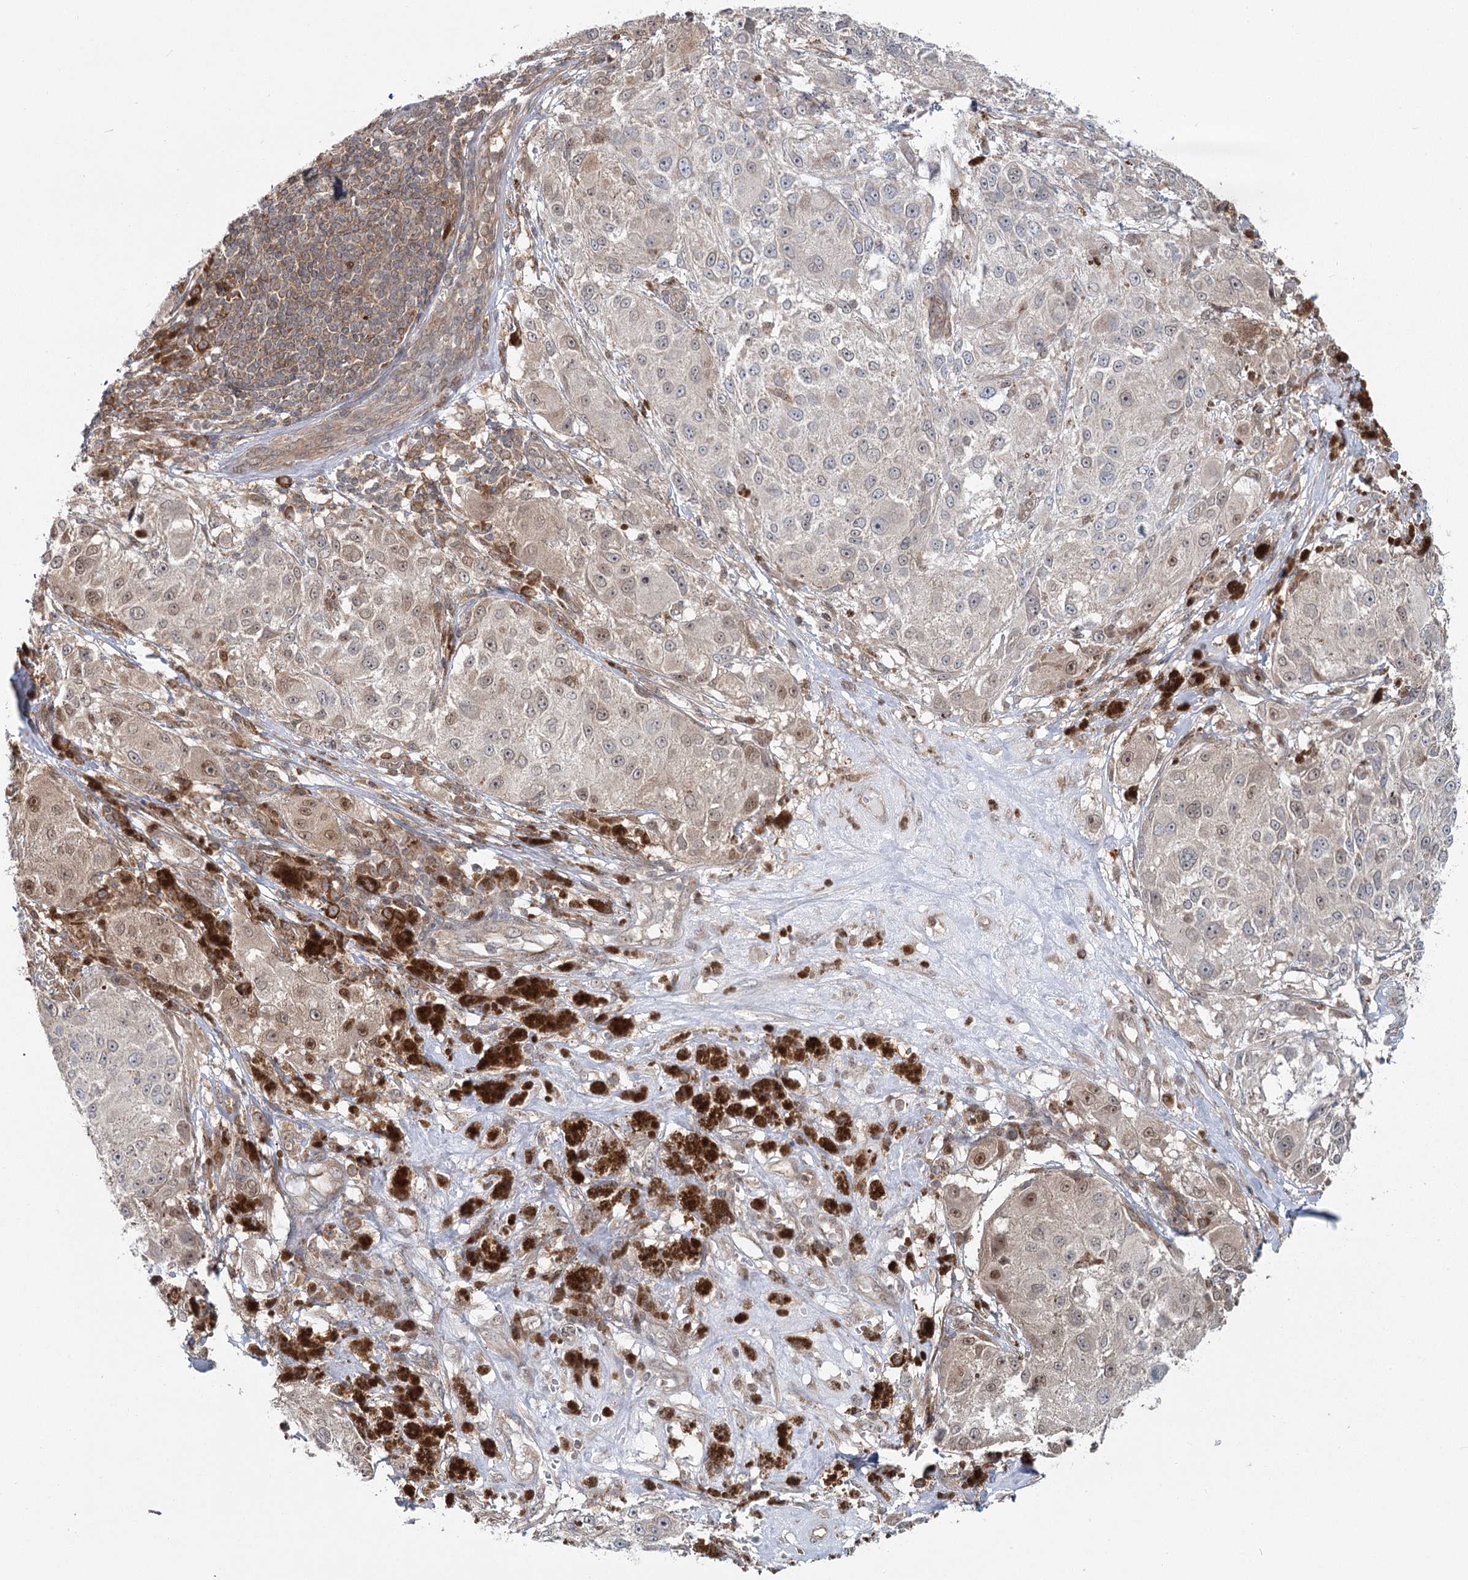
{"staining": {"intensity": "moderate", "quantity": "<25%", "location": "nuclear"}, "tissue": "melanoma", "cell_type": "Tumor cells", "image_type": "cancer", "snomed": [{"axis": "morphology", "description": "Necrosis, NOS"}, {"axis": "morphology", "description": "Malignant melanoma, NOS"}, {"axis": "topography", "description": "Skin"}], "caption": "Malignant melanoma stained with a protein marker displays moderate staining in tumor cells.", "gene": "THNSL1", "patient": {"sex": "female", "age": 87}}